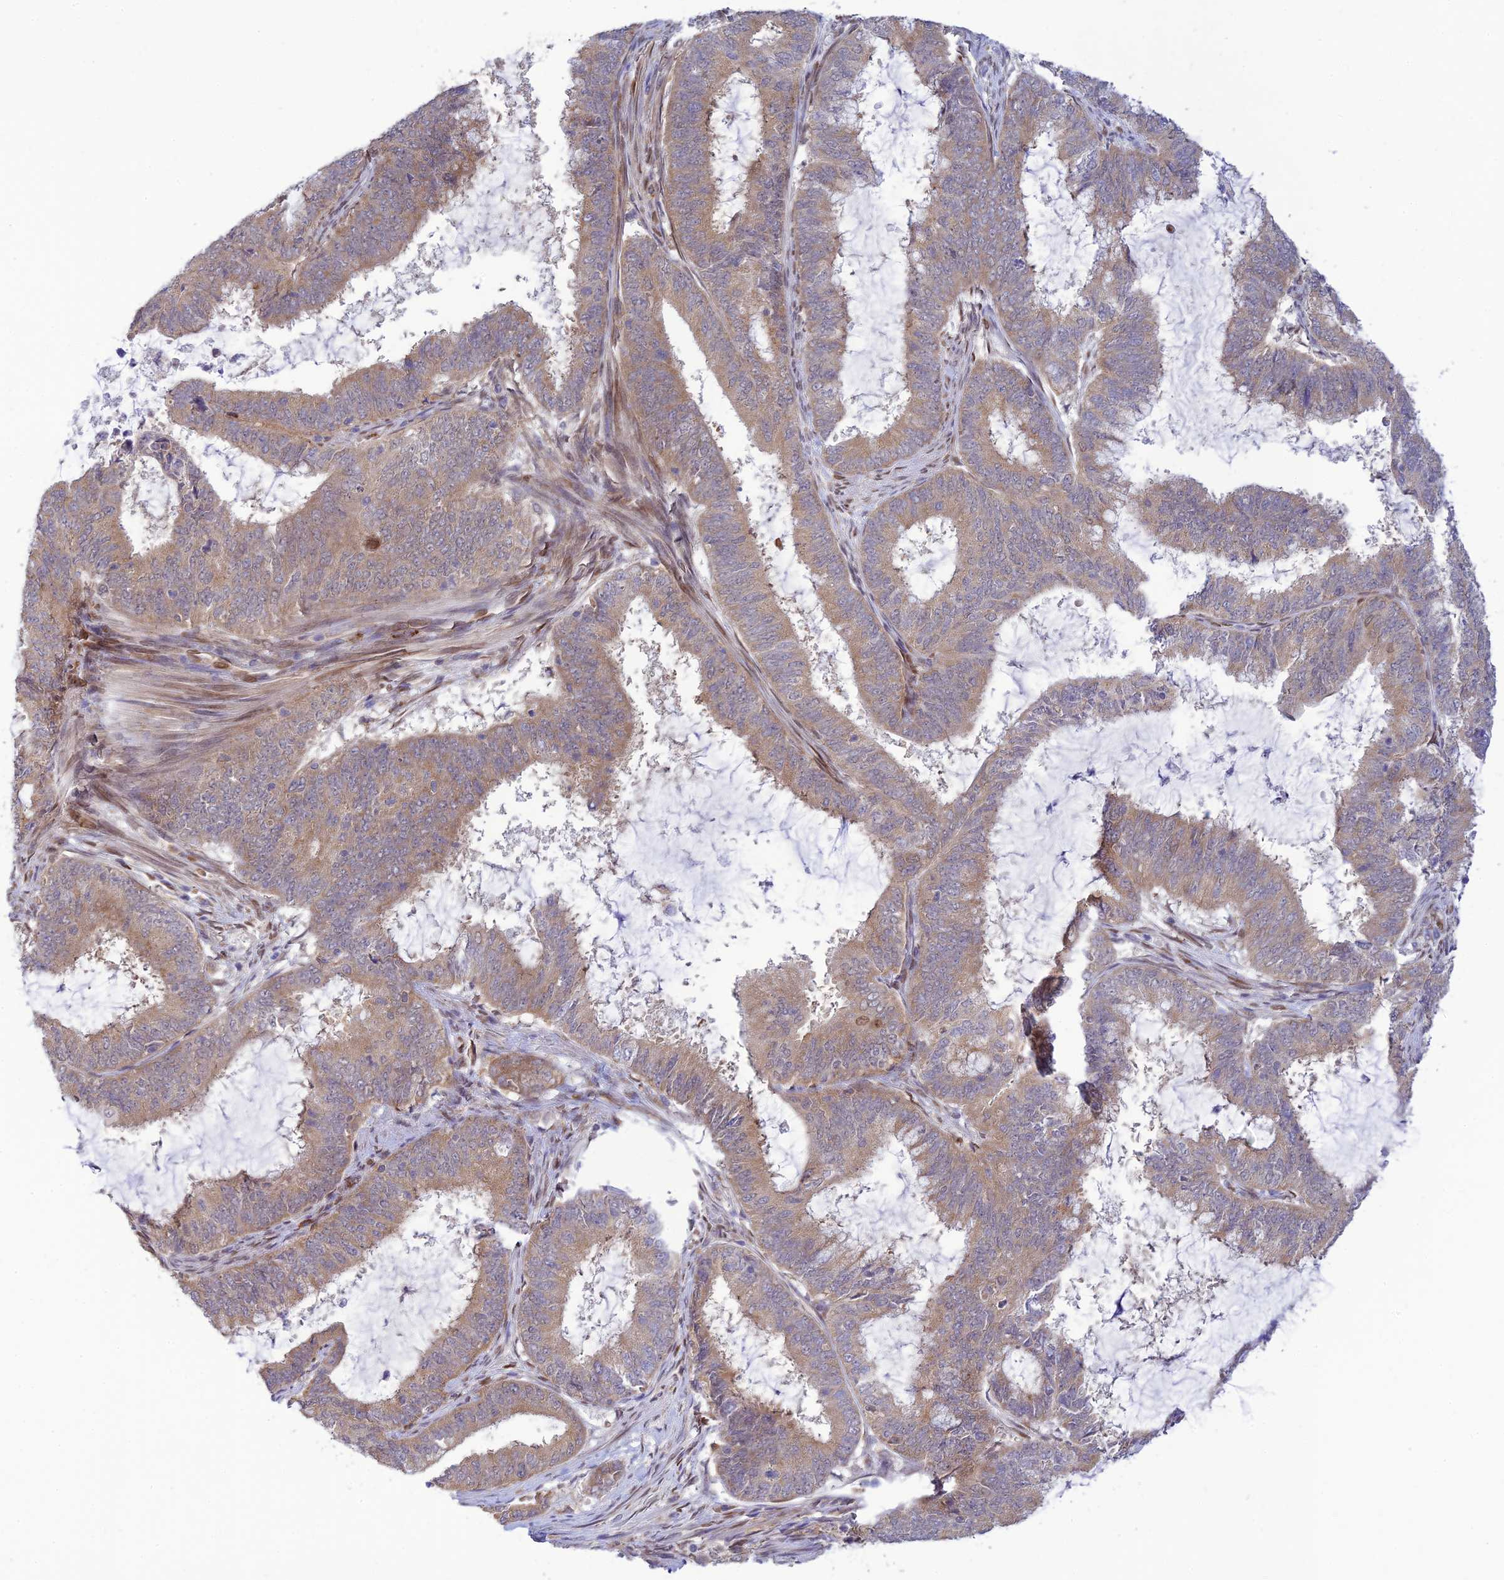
{"staining": {"intensity": "weak", "quantity": "25%-75%", "location": "cytoplasmic/membranous,nuclear"}, "tissue": "endometrial cancer", "cell_type": "Tumor cells", "image_type": "cancer", "snomed": [{"axis": "morphology", "description": "Adenocarcinoma, NOS"}, {"axis": "topography", "description": "Endometrium"}], "caption": "About 25%-75% of tumor cells in adenocarcinoma (endometrial) display weak cytoplasmic/membranous and nuclear protein expression as visualized by brown immunohistochemical staining.", "gene": "SKIC8", "patient": {"sex": "female", "age": 51}}